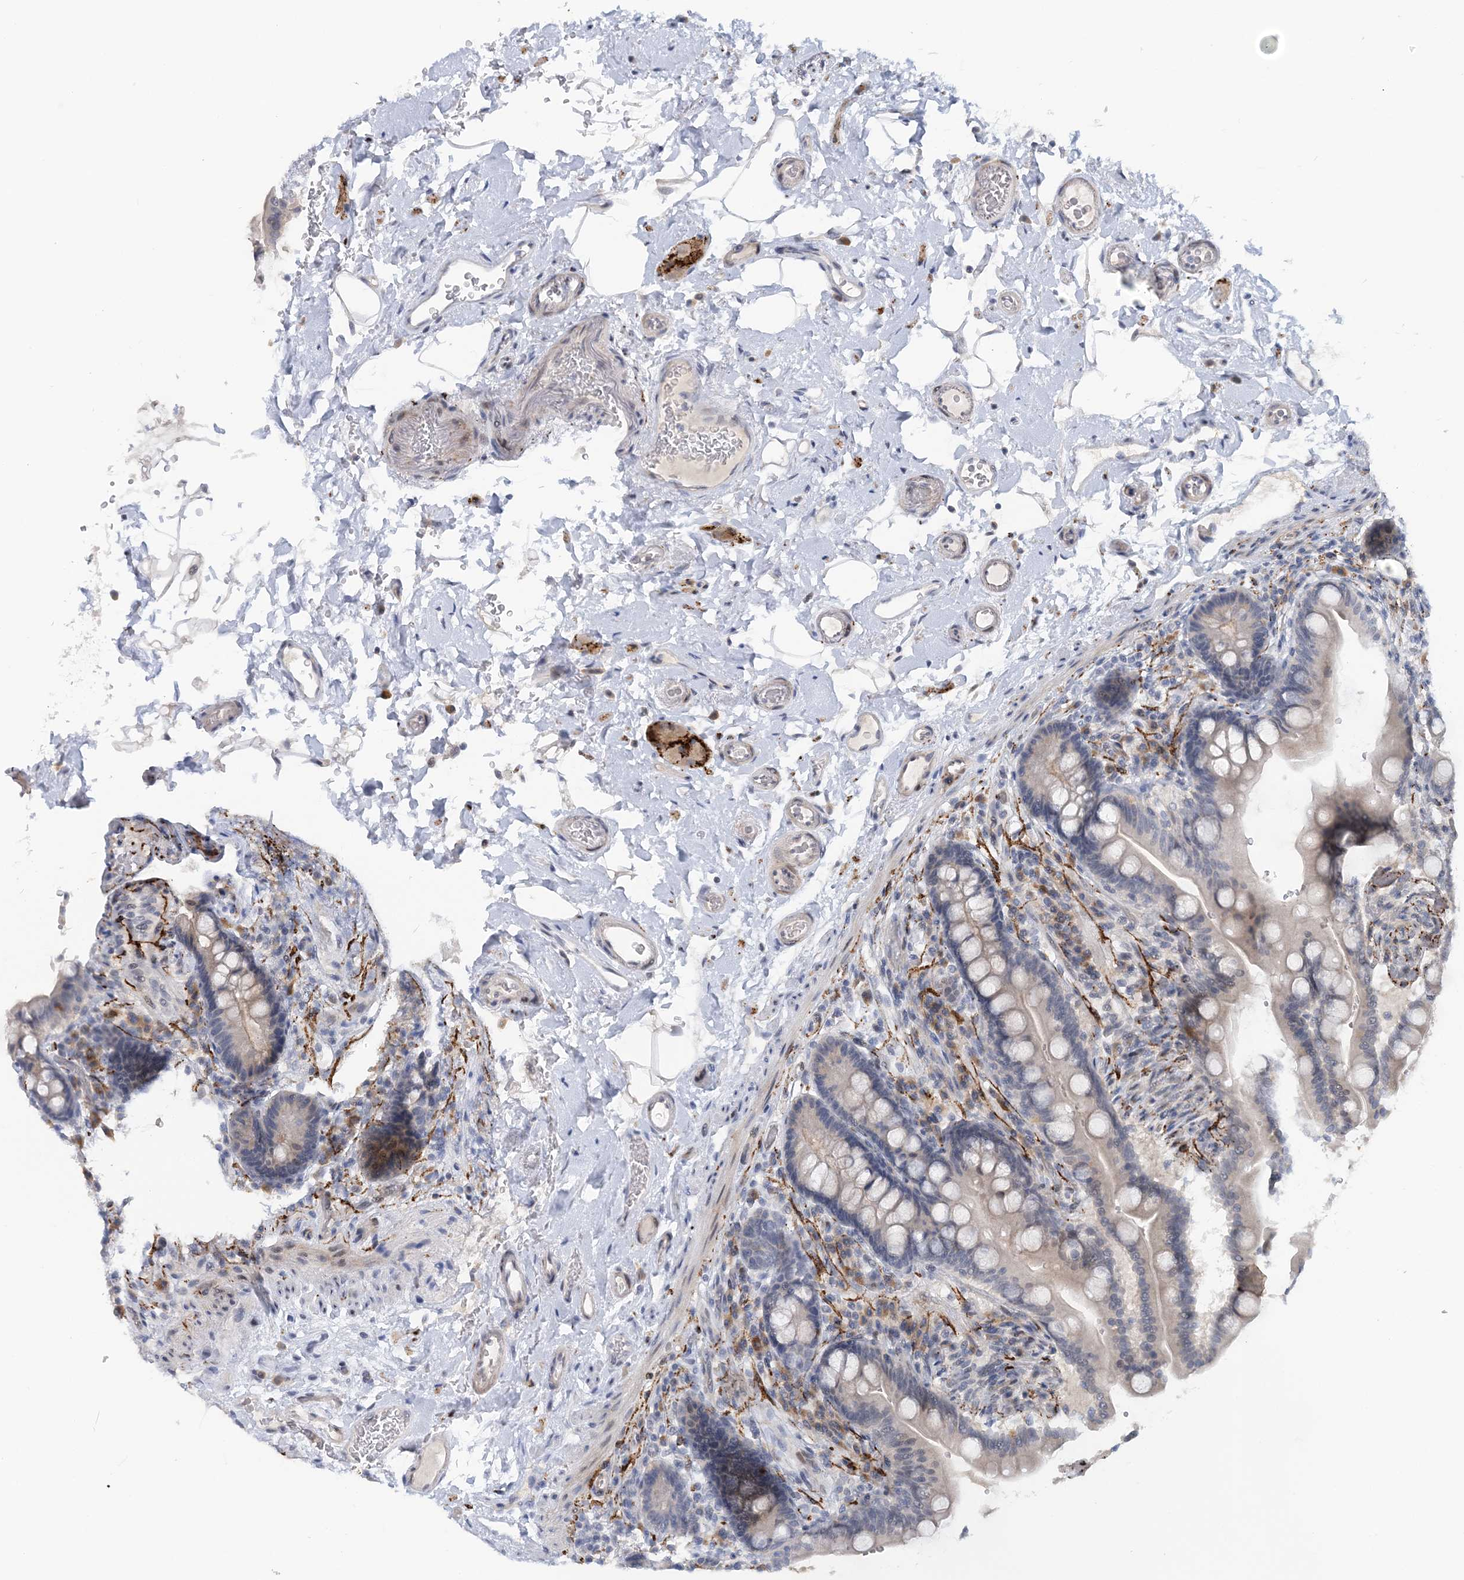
{"staining": {"intensity": "negative", "quantity": "none", "location": "none"}, "tissue": "colon", "cell_type": "Endothelial cells", "image_type": "normal", "snomed": [{"axis": "morphology", "description": "Normal tissue, NOS"}, {"axis": "topography", "description": "Smooth muscle"}, {"axis": "topography", "description": "Colon"}], "caption": "This is an immunohistochemistry (IHC) micrograph of benign colon. There is no positivity in endothelial cells.", "gene": "SNED1", "patient": {"sex": "male", "age": 73}}